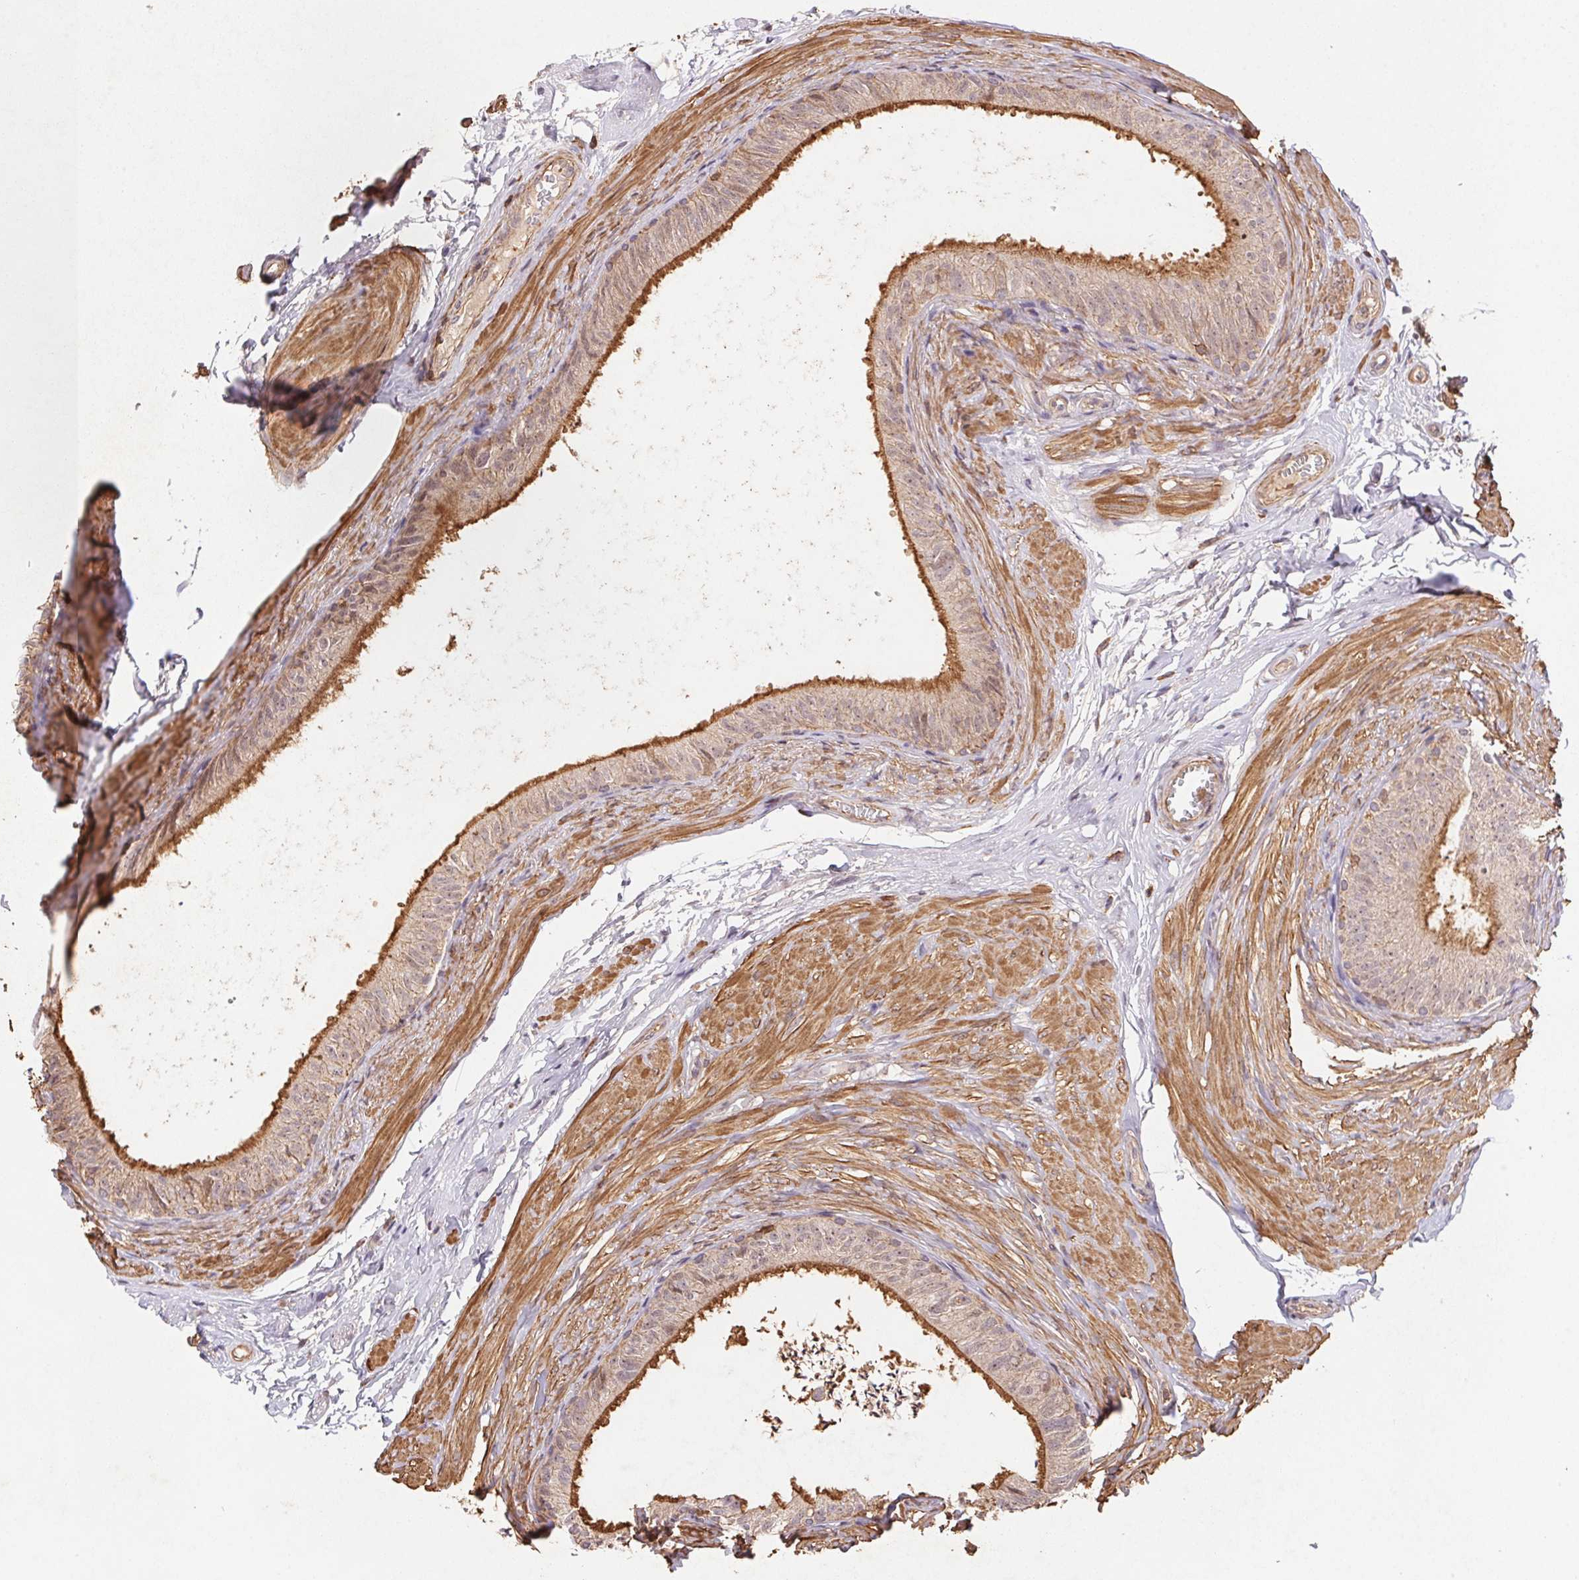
{"staining": {"intensity": "moderate", "quantity": "25%-75%", "location": "cytoplasmic/membranous"}, "tissue": "epididymis", "cell_type": "Glandular cells", "image_type": "normal", "snomed": [{"axis": "morphology", "description": "Normal tissue, NOS"}, {"axis": "topography", "description": "Epididymis, spermatic cord, NOS"}, {"axis": "topography", "description": "Epididymis"}, {"axis": "topography", "description": "Peripheral nerve tissue"}], "caption": "Unremarkable epididymis was stained to show a protein in brown. There is medium levels of moderate cytoplasmic/membranous staining in about 25%-75% of glandular cells. The protein of interest is shown in brown color, while the nuclei are stained blue.", "gene": "ATG10", "patient": {"sex": "male", "age": 29}}